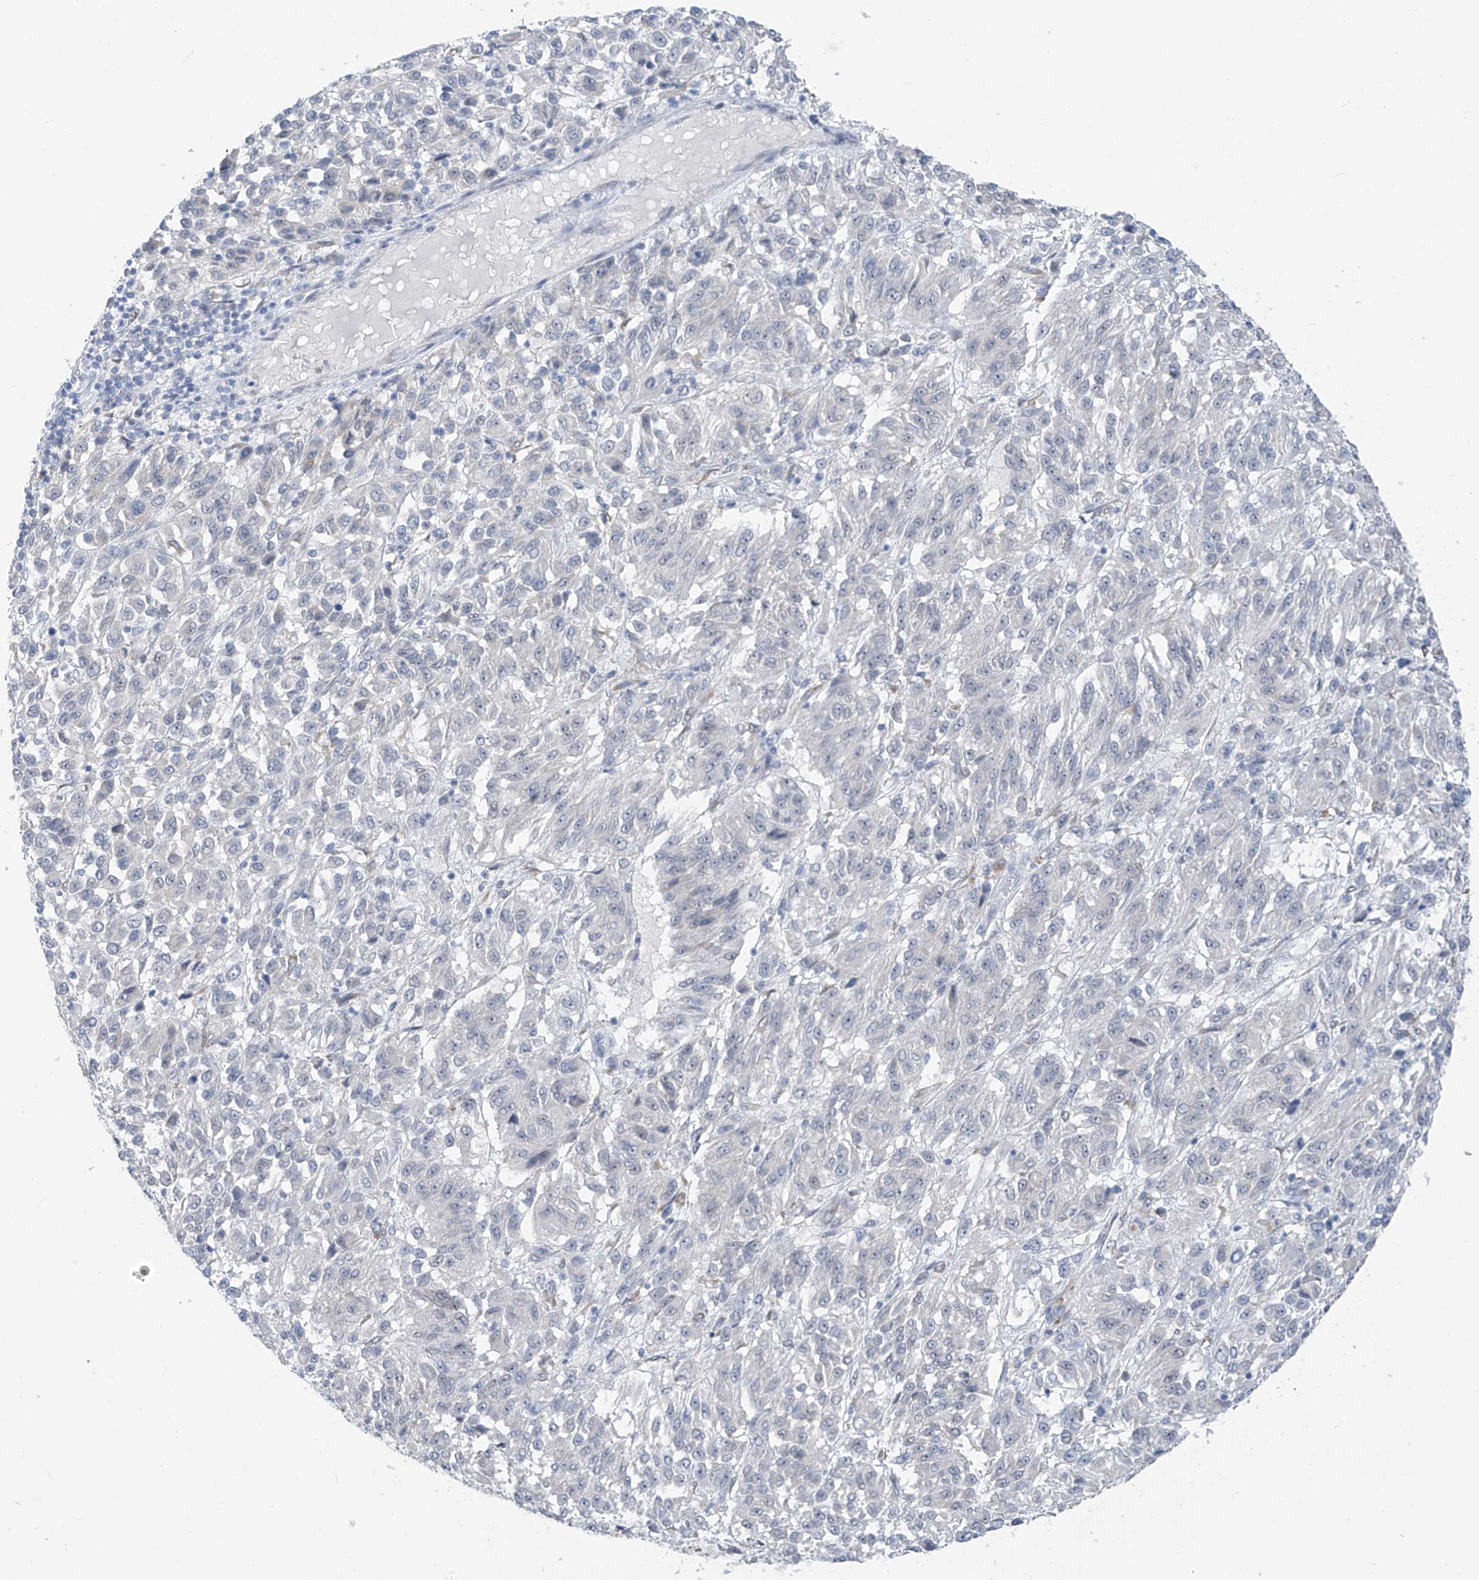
{"staining": {"intensity": "negative", "quantity": "none", "location": "none"}, "tissue": "melanoma", "cell_type": "Tumor cells", "image_type": "cancer", "snomed": [{"axis": "morphology", "description": "Malignant melanoma, Metastatic site"}, {"axis": "topography", "description": "Lung"}], "caption": "Tumor cells are negative for brown protein staining in malignant melanoma (metastatic site).", "gene": "CYP4V2", "patient": {"sex": "male", "age": 64}}